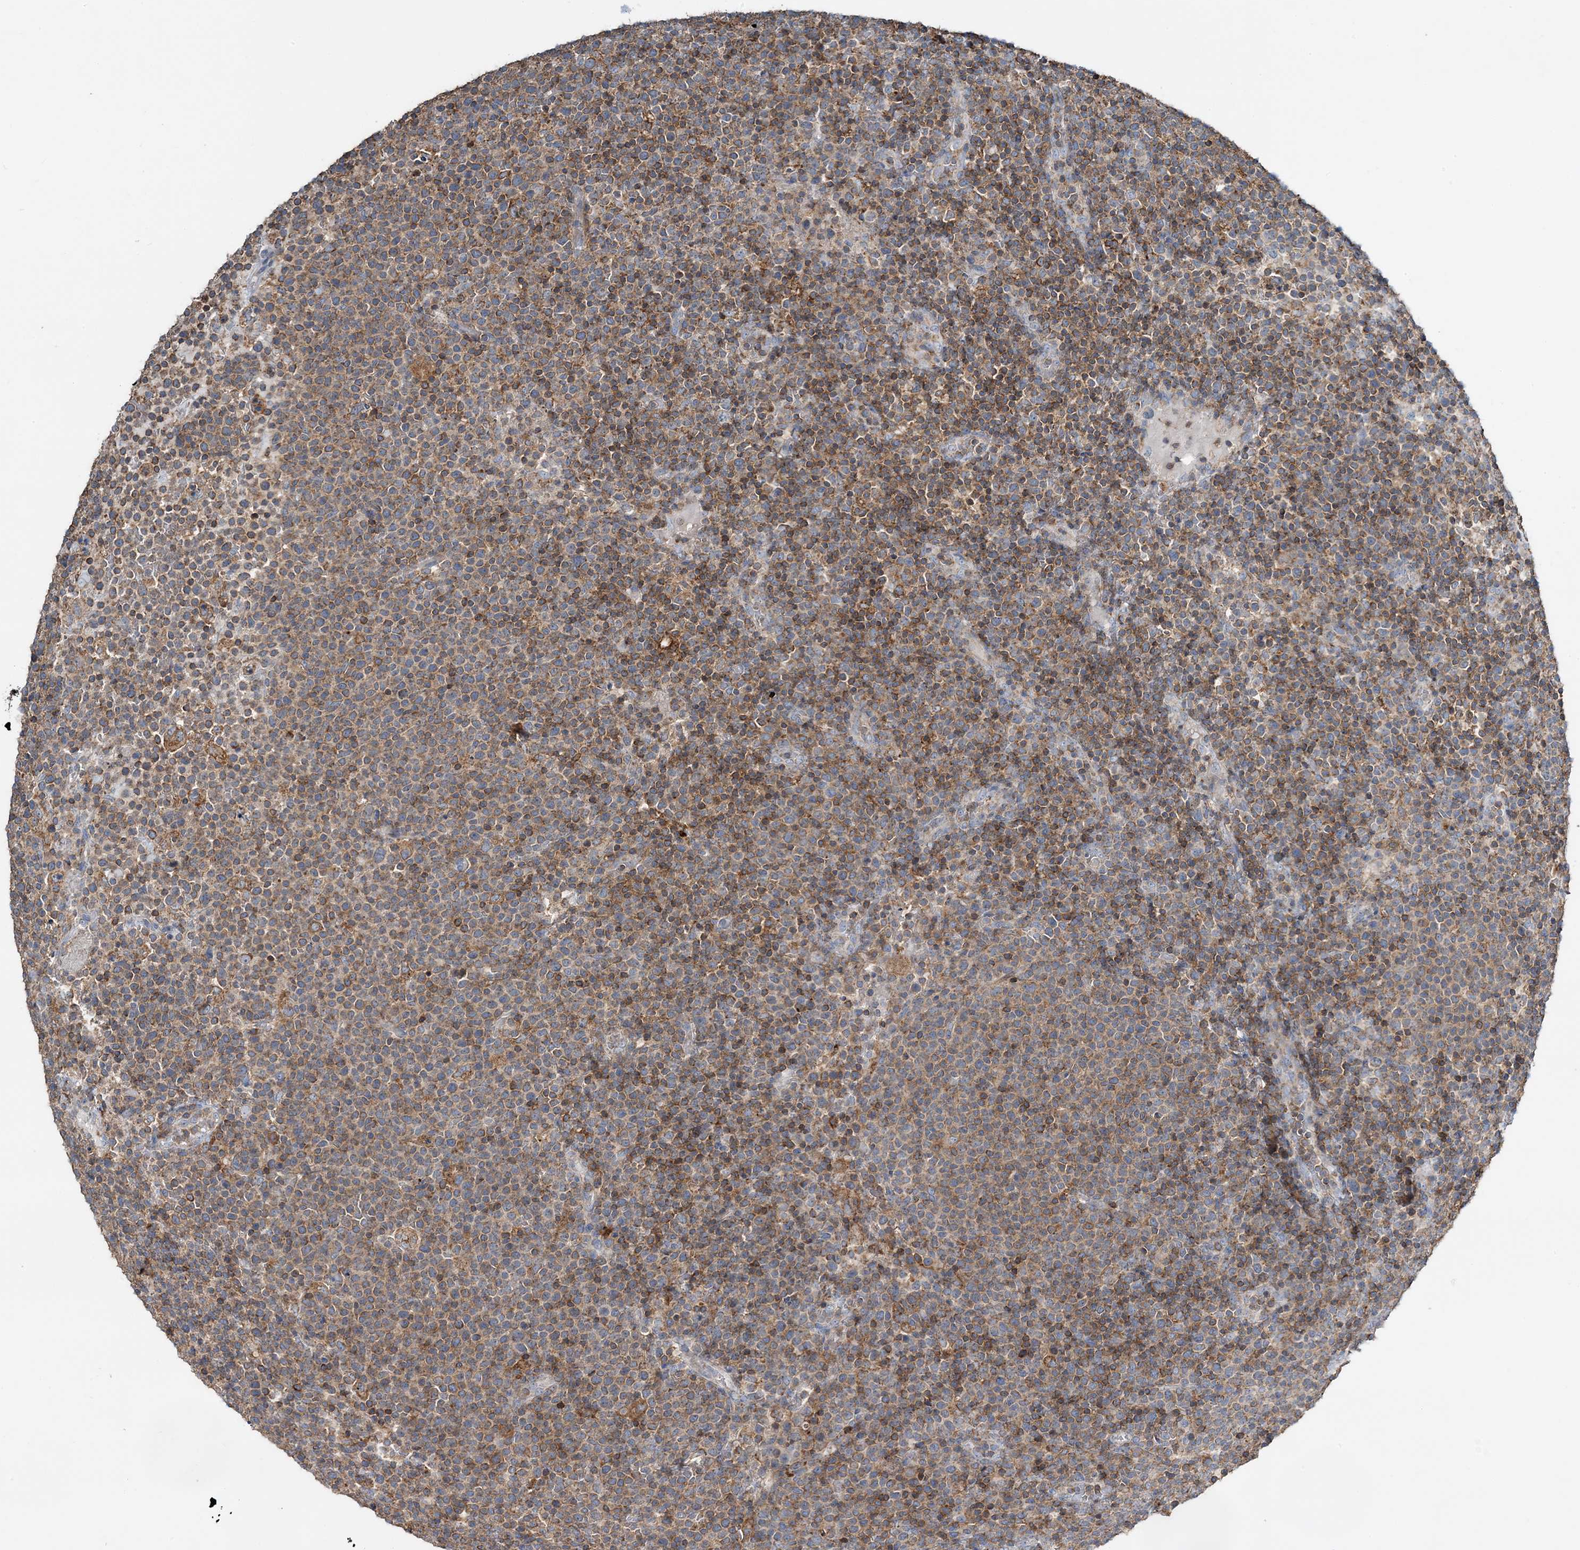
{"staining": {"intensity": "moderate", "quantity": ">75%", "location": "cytoplasmic/membranous"}, "tissue": "lymphoma", "cell_type": "Tumor cells", "image_type": "cancer", "snomed": [{"axis": "morphology", "description": "Malignant lymphoma, non-Hodgkin's type, High grade"}, {"axis": "topography", "description": "Lymph node"}], "caption": "Human malignant lymphoma, non-Hodgkin's type (high-grade) stained with a brown dye displays moderate cytoplasmic/membranous positive staining in approximately >75% of tumor cells.", "gene": "TMLHE", "patient": {"sex": "male", "age": 61}}